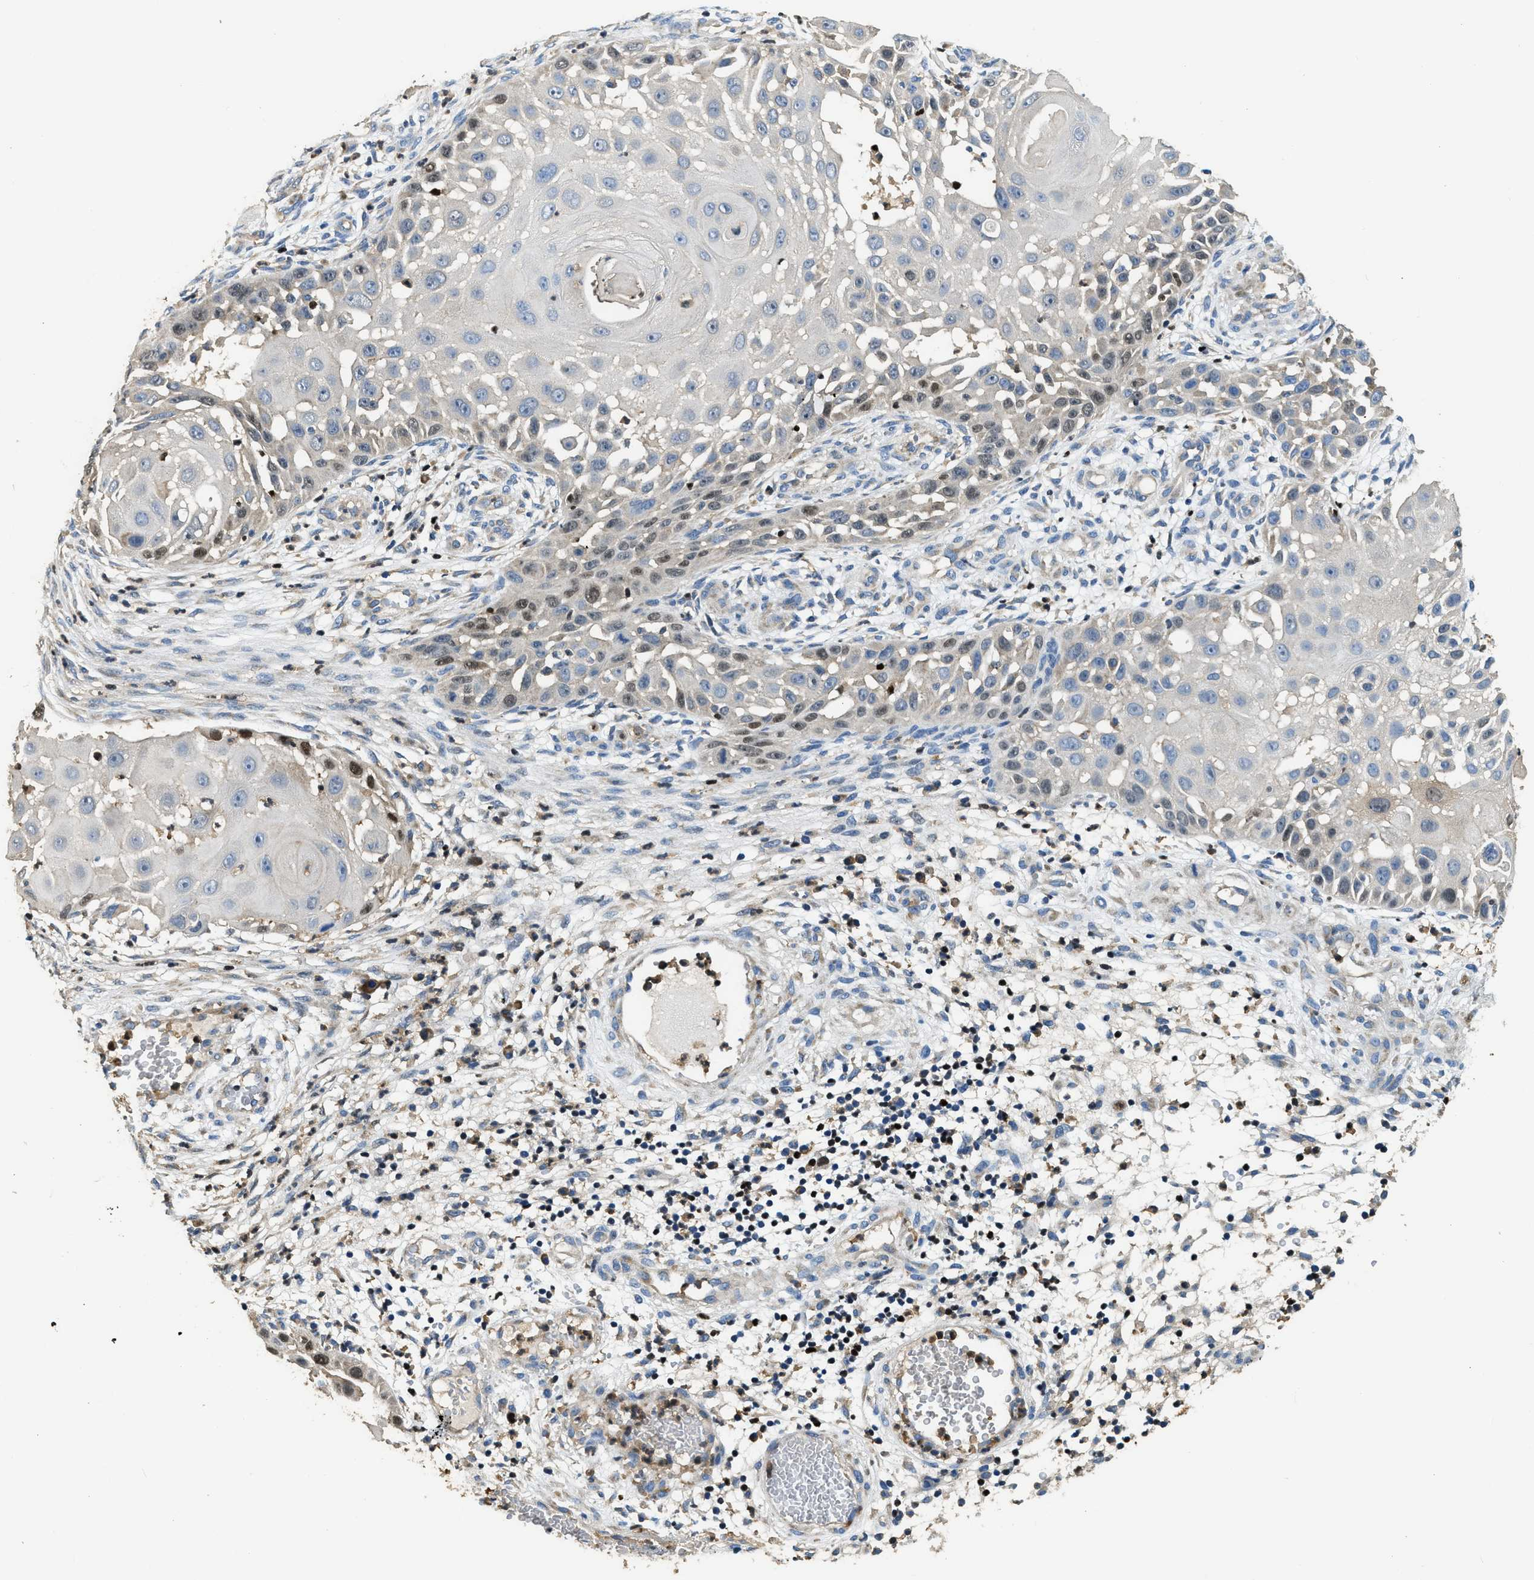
{"staining": {"intensity": "weak", "quantity": "<25%", "location": "nuclear"}, "tissue": "skin cancer", "cell_type": "Tumor cells", "image_type": "cancer", "snomed": [{"axis": "morphology", "description": "Squamous cell carcinoma, NOS"}, {"axis": "topography", "description": "Skin"}], "caption": "Tumor cells are negative for protein expression in human skin cancer. (DAB immunohistochemistry with hematoxylin counter stain).", "gene": "TOX", "patient": {"sex": "female", "age": 44}}